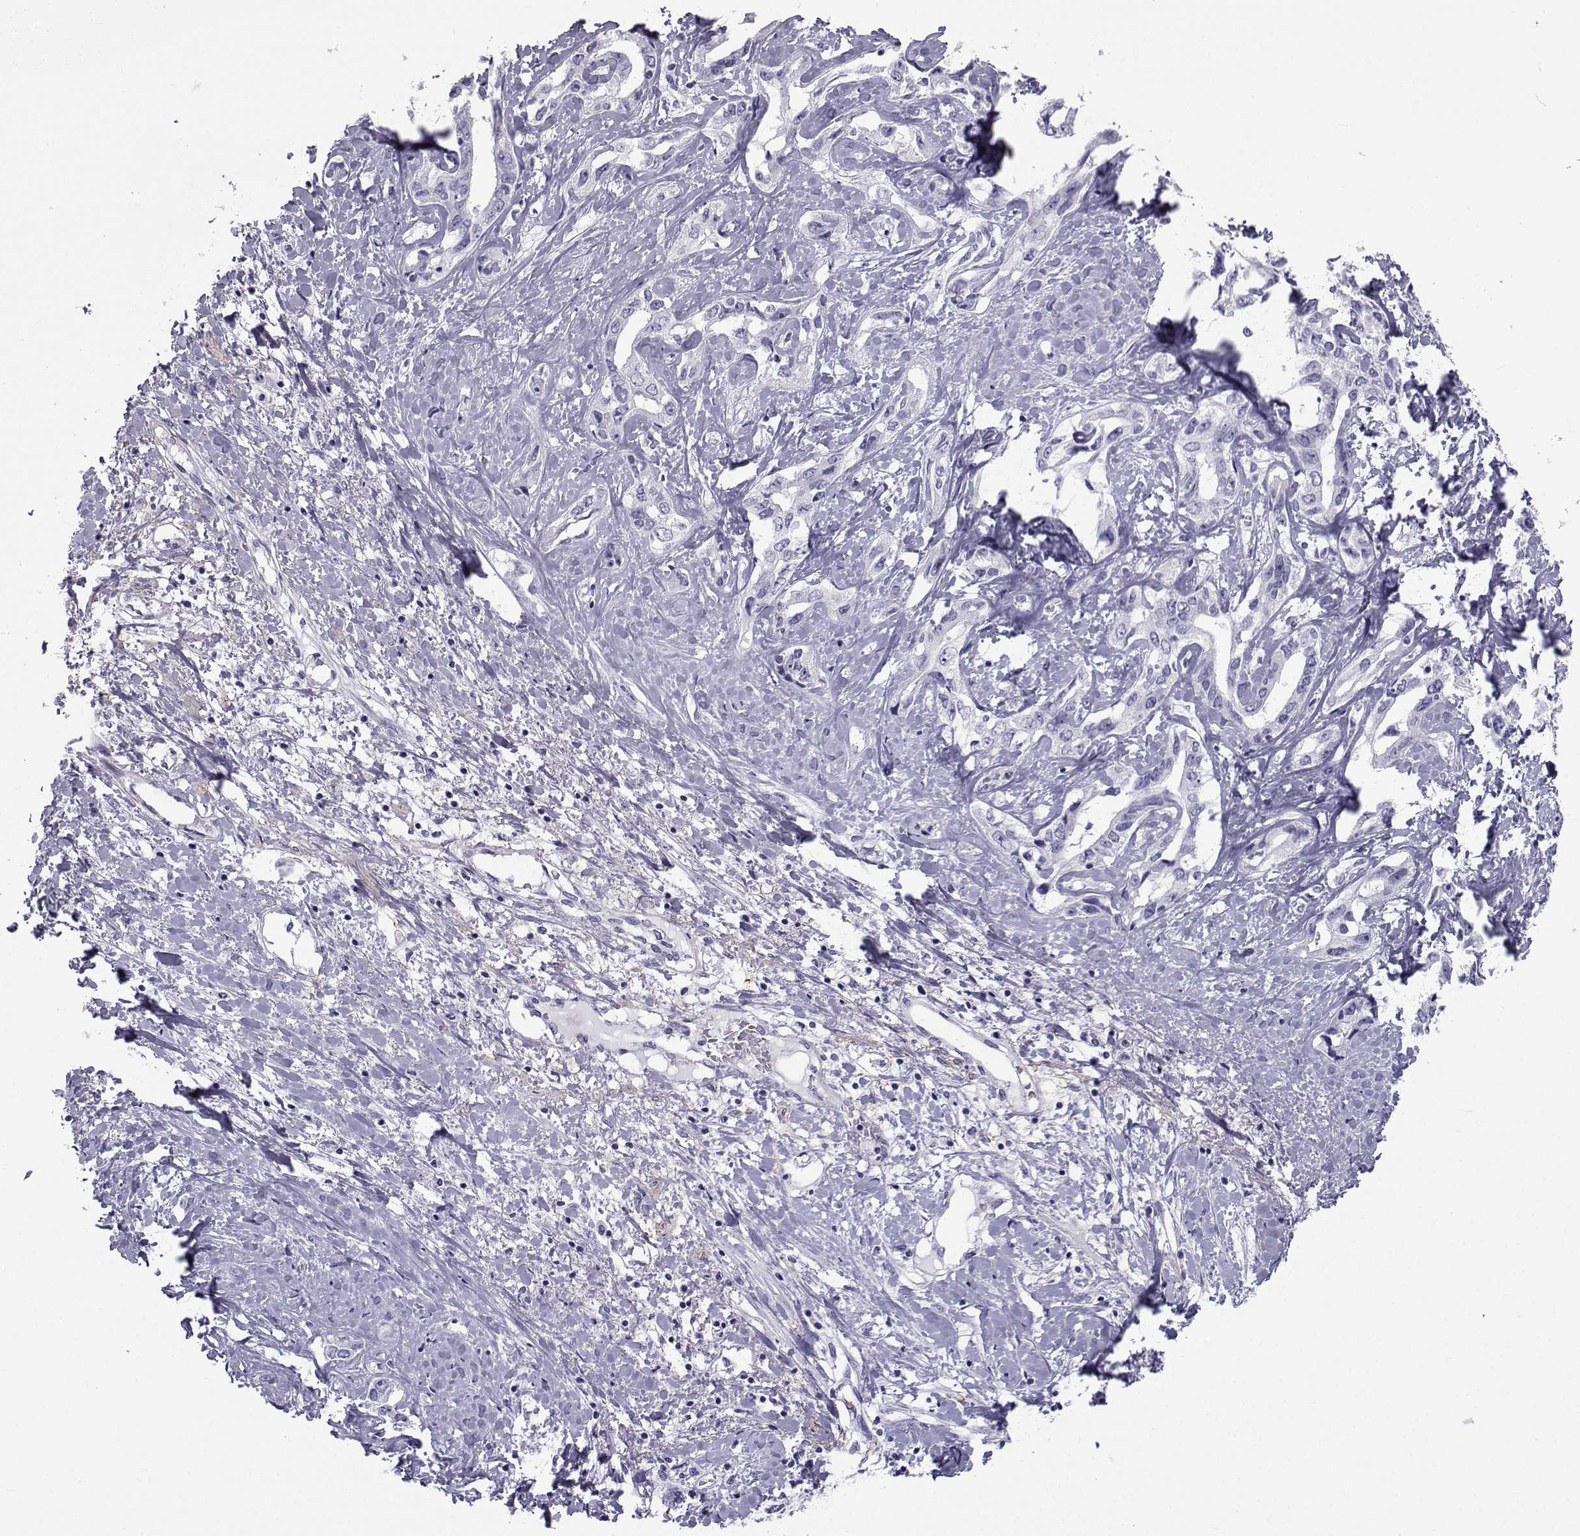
{"staining": {"intensity": "negative", "quantity": "none", "location": "none"}, "tissue": "liver cancer", "cell_type": "Tumor cells", "image_type": "cancer", "snomed": [{"axis": "morphology", "description": "Cholangiocarcinoma"}, {"axis": "topography", "description": "Liver"}], "caption": "An IHC photomicrograph of liver cholangiocarcinoma is shown. There is no staining in tumor cells of liver cholangiocarcinoma.", "gene": "SPANXD", "patient": {"sex": "male", "age": 59}}